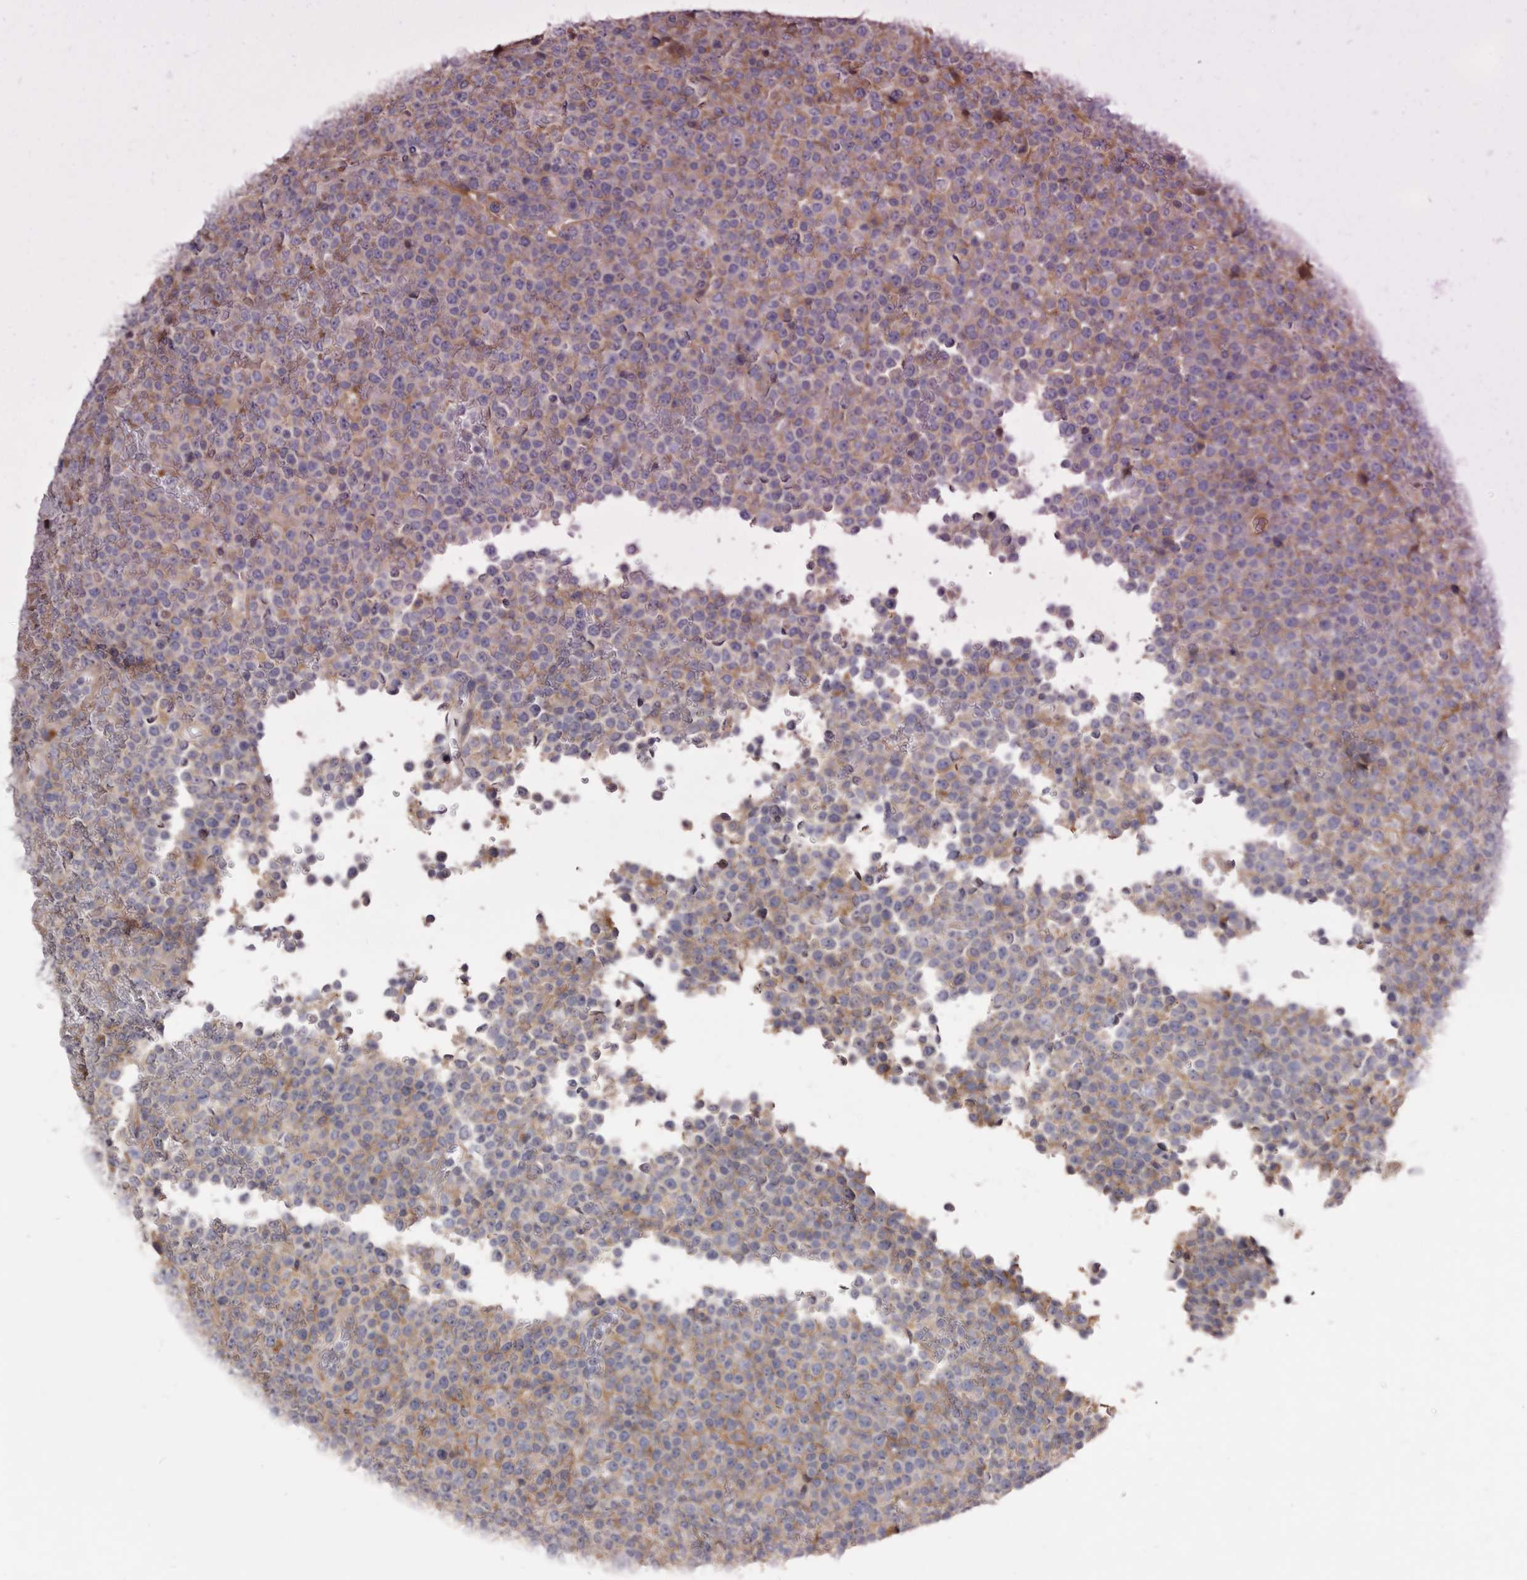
{"staining": {"intensity": "negative", "quantity": "none", "location": "none"}, "tissue": "lymphoma", "cell_type": "Tumor cells", "image_type": "cancer", "snomed": [{"axis": "morphology", "description": "Malignant lymphoma, non-Hodgkin's type, High grade"}, {"axis": "topography", "description": "Lymph node"}], "caption": "High power microscopy micrograph of an IHC photomicrograph of high-grade malignant lymphoma, non-Hodgkin's type, revealing no significant expression in tumor cells.", "gene": "FAS", "patient": {"sex": "male", "age": 13}}